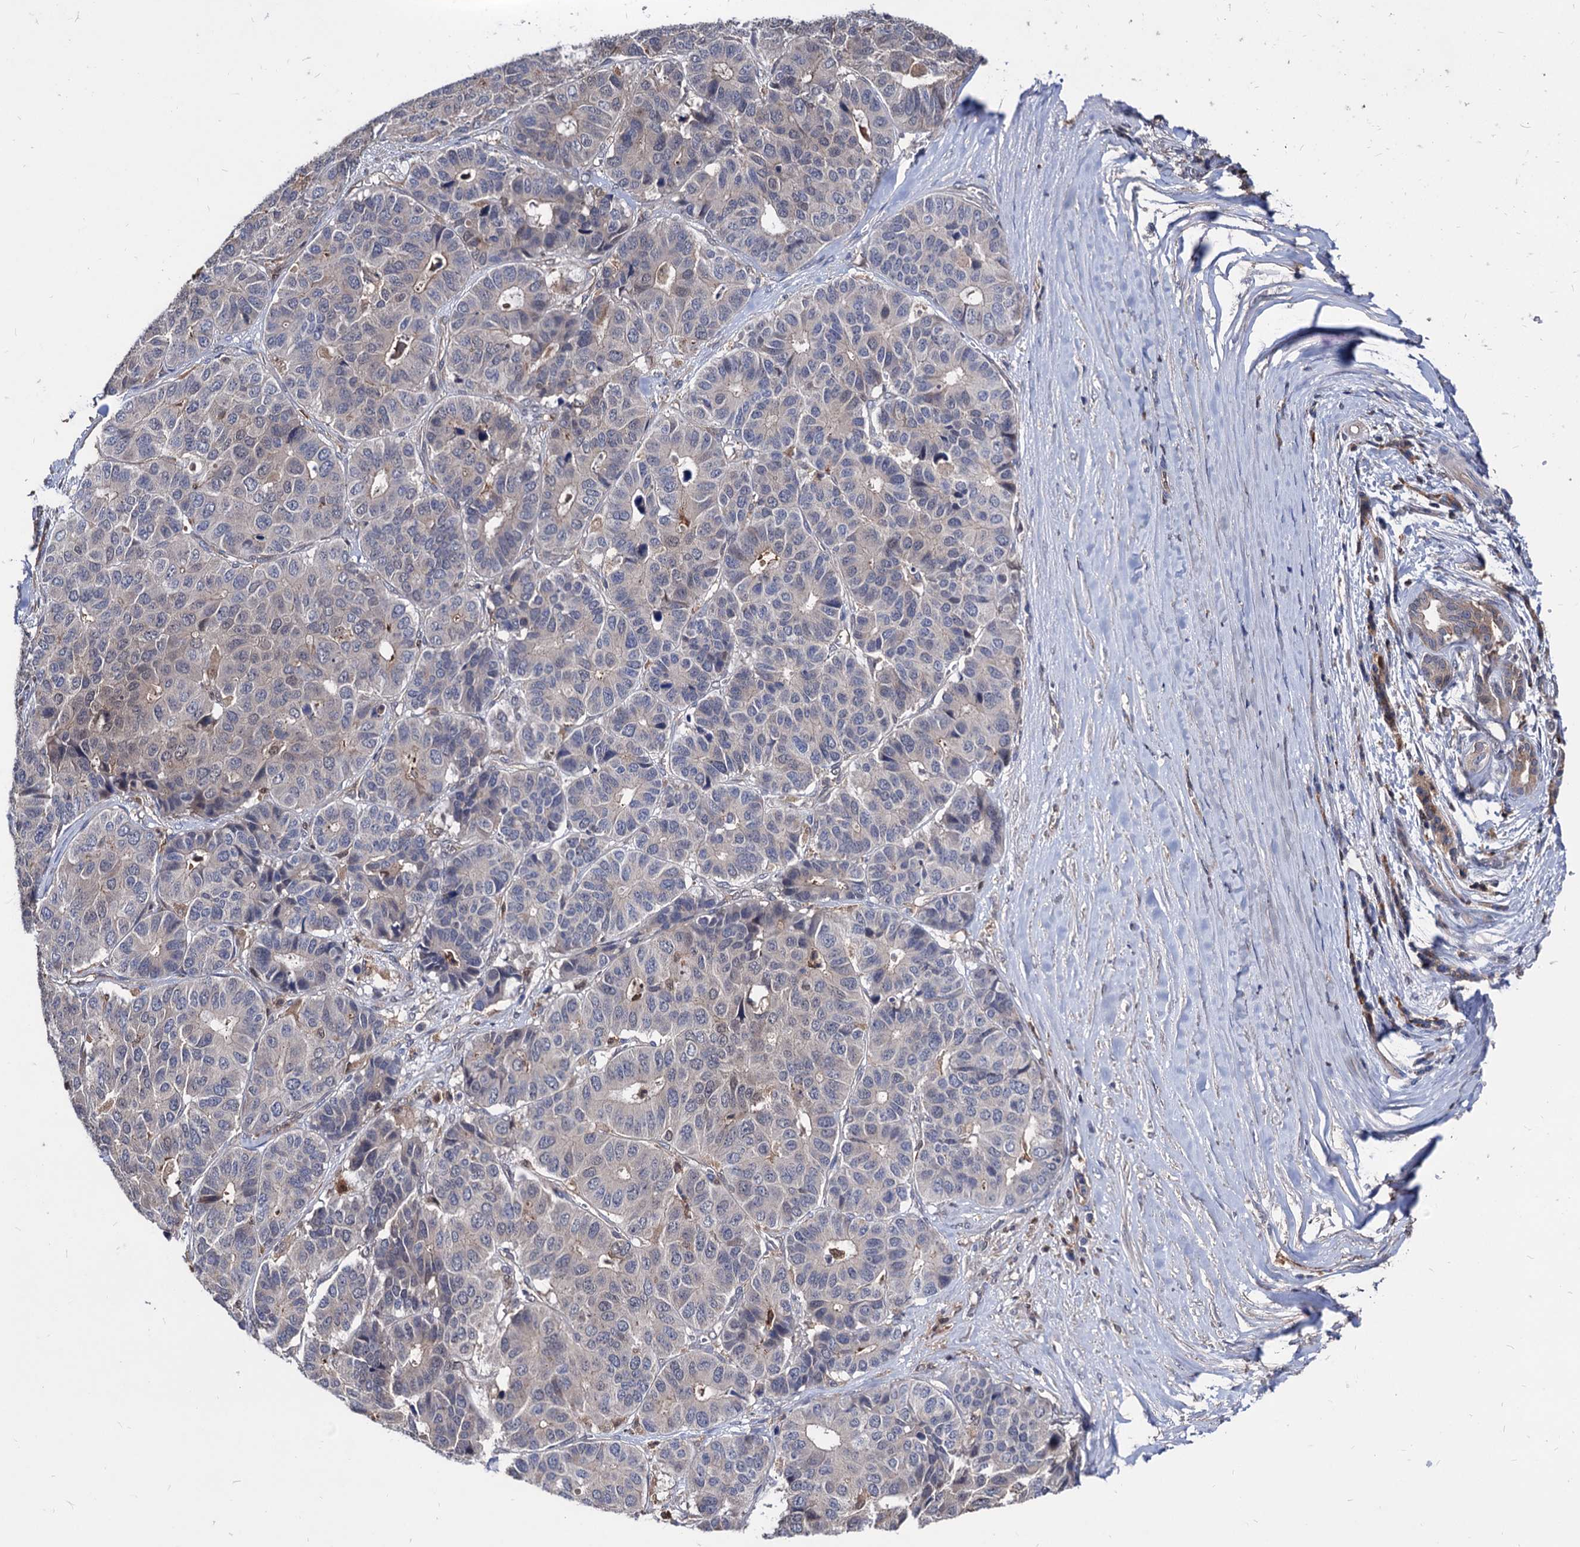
{"staining": {"intensity": "negative", "quantity": "none", "location": "none"}, "tissue": "pancreatic cancer", "cell_type": "Tumor cells", "image_type": "cancer", "snomed": [{"axis": "morphology", "description": "Adenocarcinoma, NOS"}, {"axis": "topography", "description": "Pancreas"}], "caption": "The photomicrograph exhibits no staining of tumor cells in pancreatic adenocarcinoma.", "gene": "CPPED1", "patient": {"sex": "male", "age": 50}}